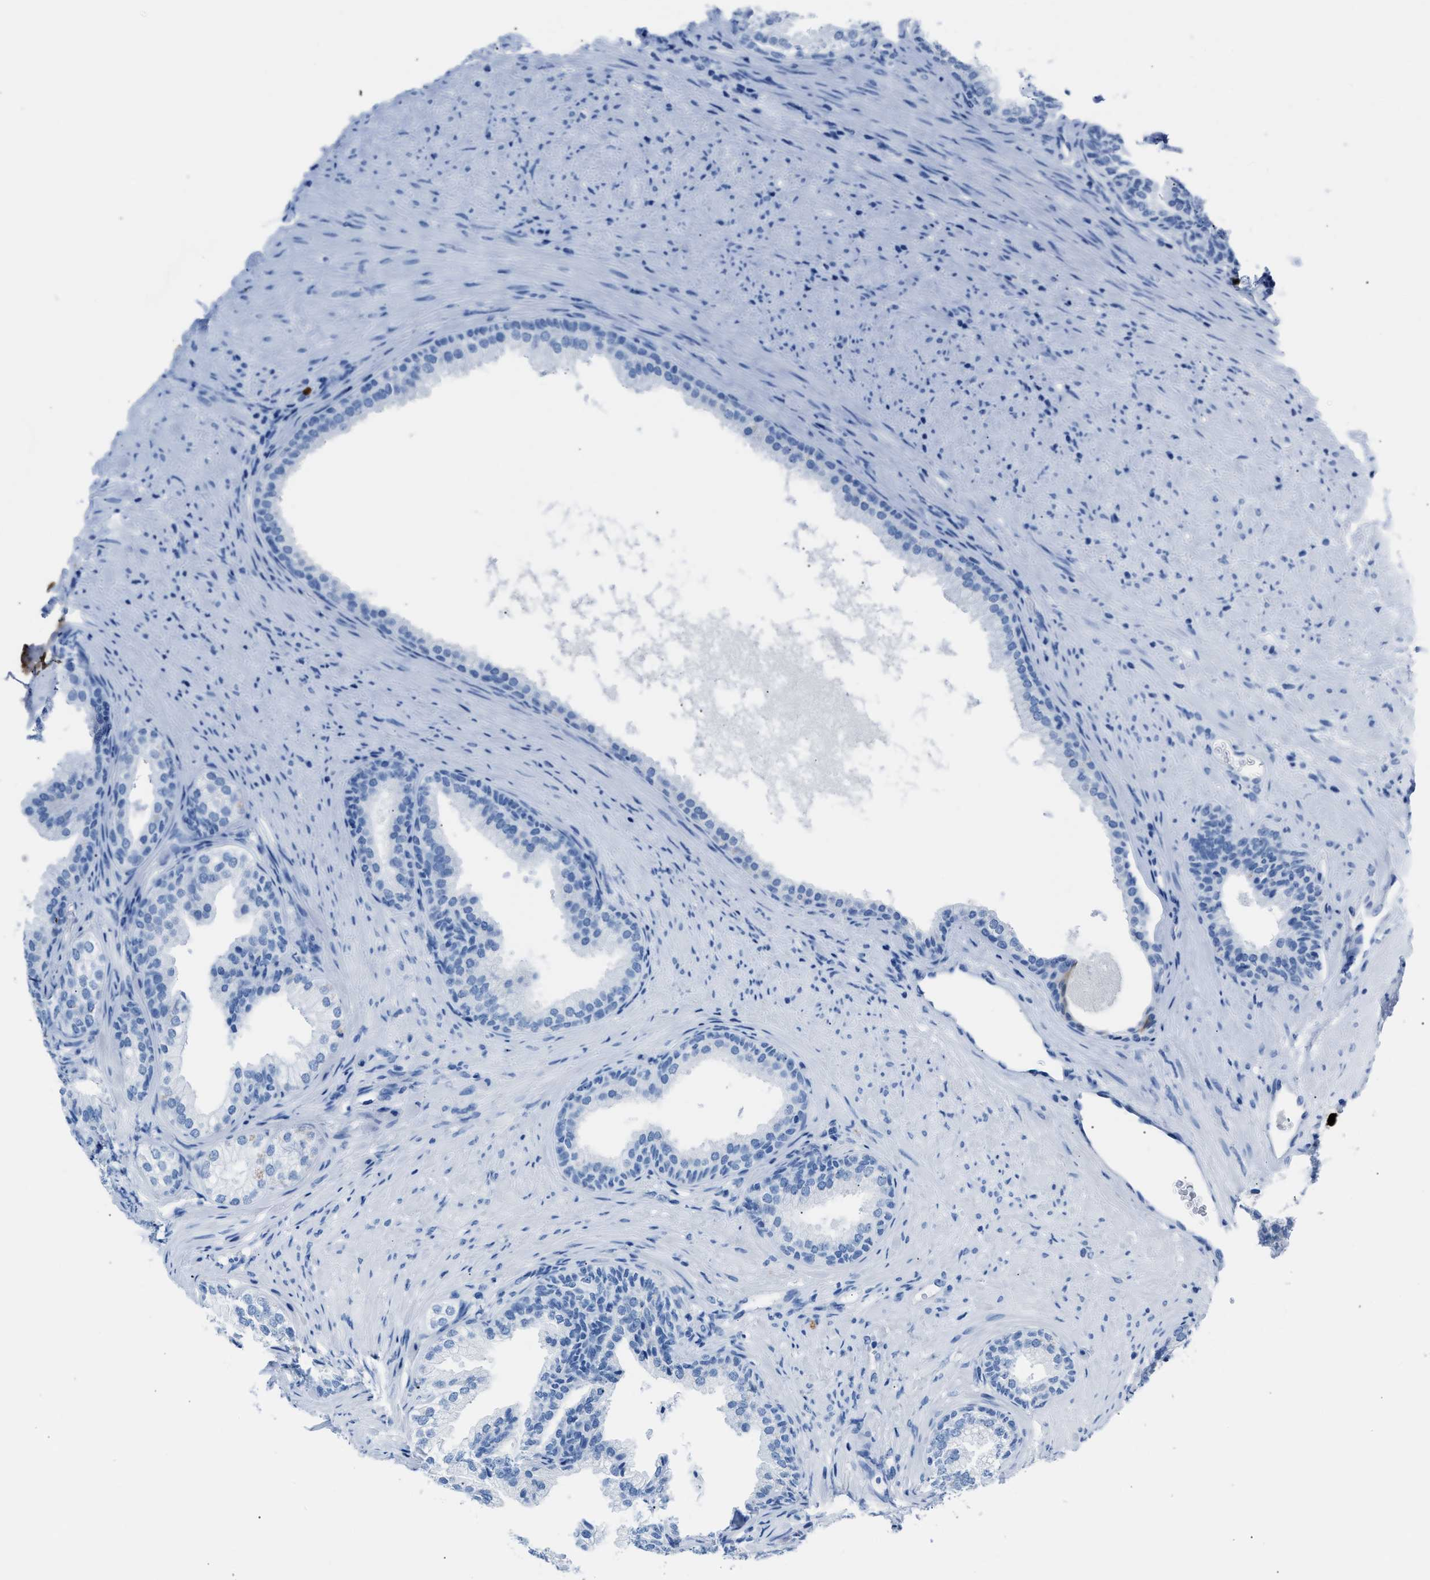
{"staining": {"intensity": "strong", "quantity": "25%-75%", "location": "cytoplasmic/membranous,nuclear"}, "tissue": "prostate", "cell_type": "Glandular cells", "image_type": "normal", "snomed": [{"axis": "morphology", "description": "Normal tissue, NOS"}, {"axis": "topography", "description": "Prostate"}], "caption": "Protein expression analysis of normal human prostate reveals strong cytoplasmic/membranous,nuclear staining in about 25%-75% of glandular cells.", "gene": "S100P", "patient": {"sex": "male", "age": 76}}